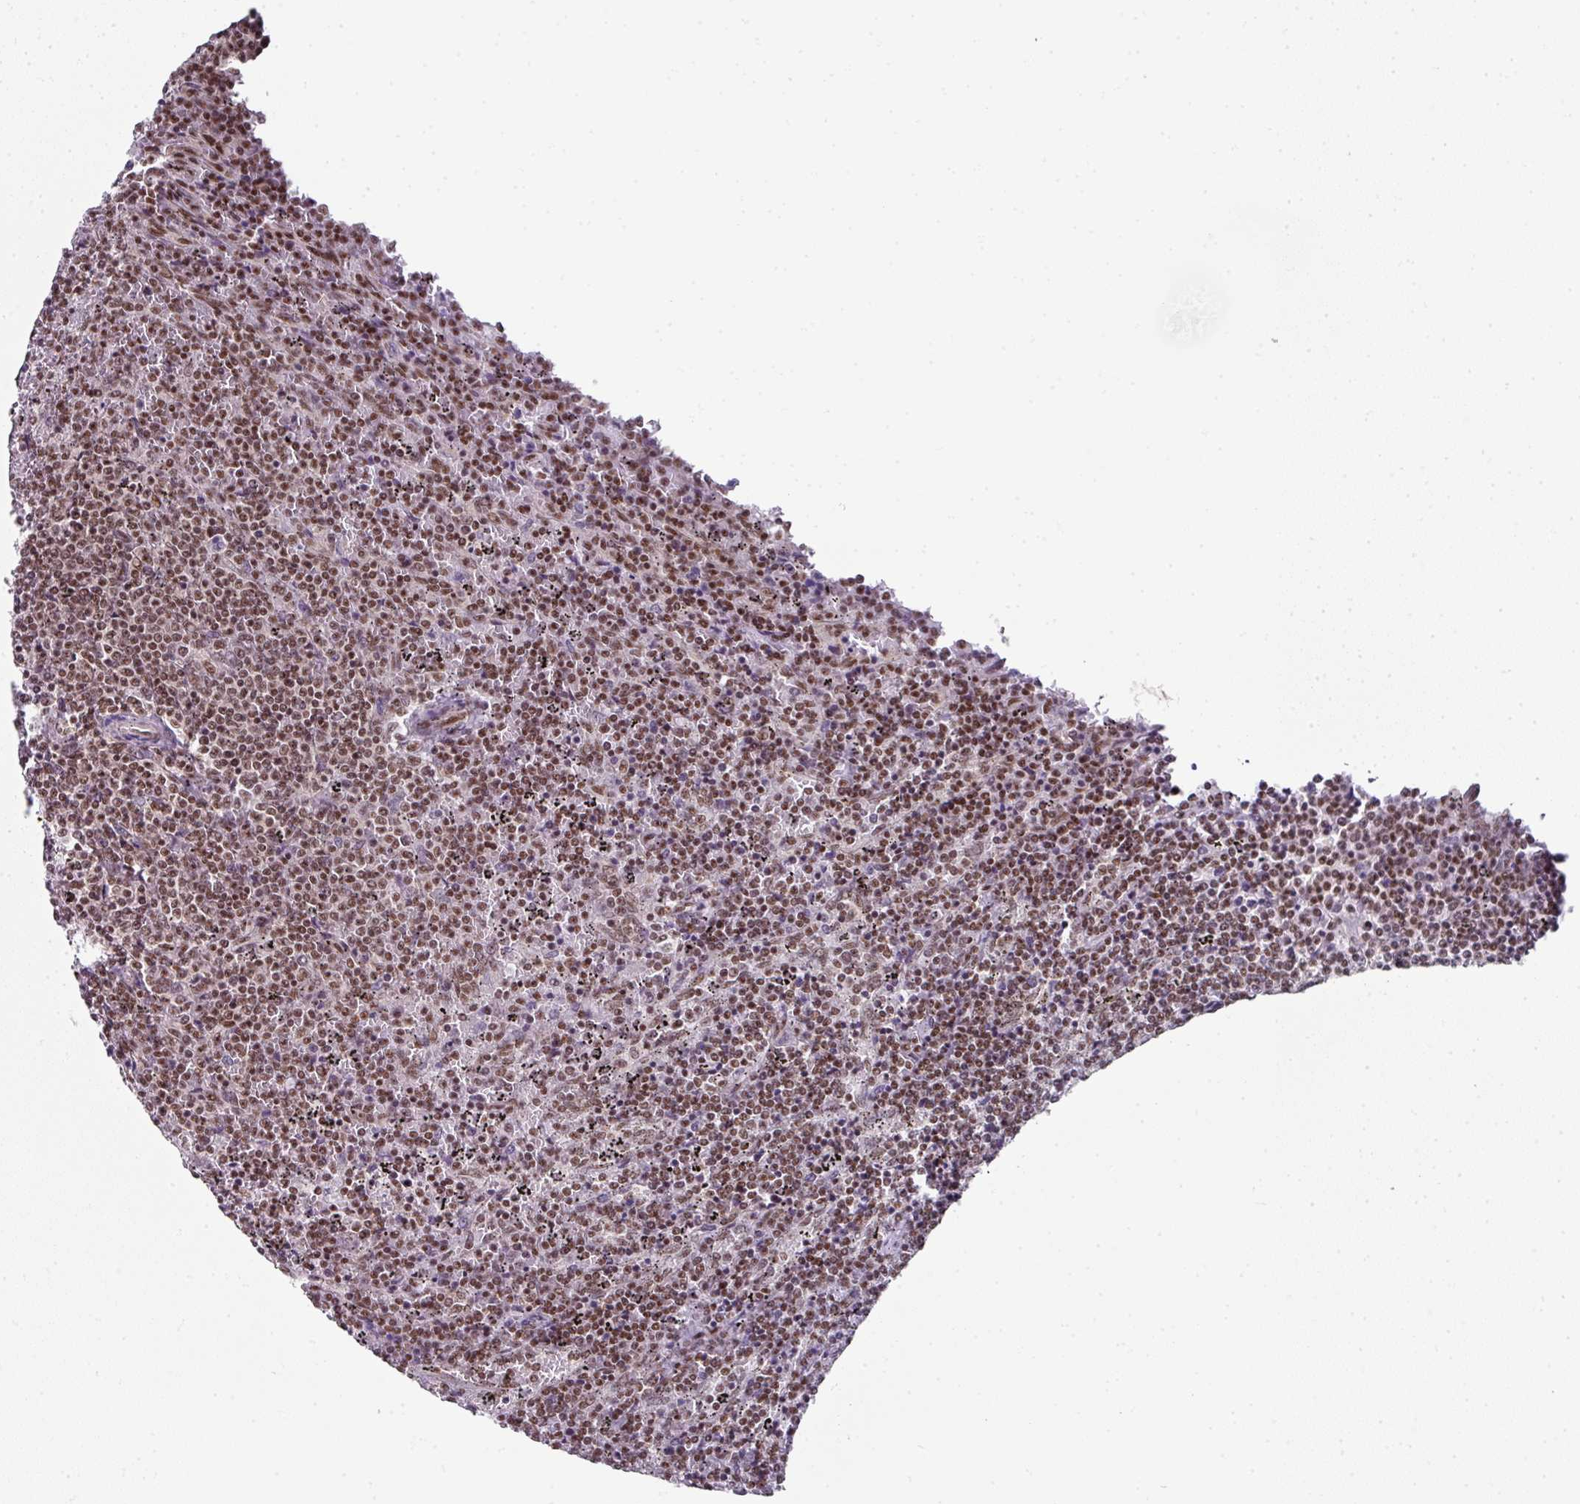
{"staining": {"intensity": "moderate", "quantity": ">75%", "location": "nuclear"}, "tissue": "lymphoma", "cell_type": "Tumor cells", "image_type": "cancer", "snomed": [{"axis": "morphology", "description": "Malignant lymphoma, non-Hodgkin's type, Low grade"}, {"axis": "topography", "description": "Spleen"}], "caption": "Moderate nuclear expression for a protein is identified in approximately >75% of tumor cells of lymphoma using immunohistochemistry (IHC).", "gene": "NFYA", "patient": {"sex": "female", "age": 50}}